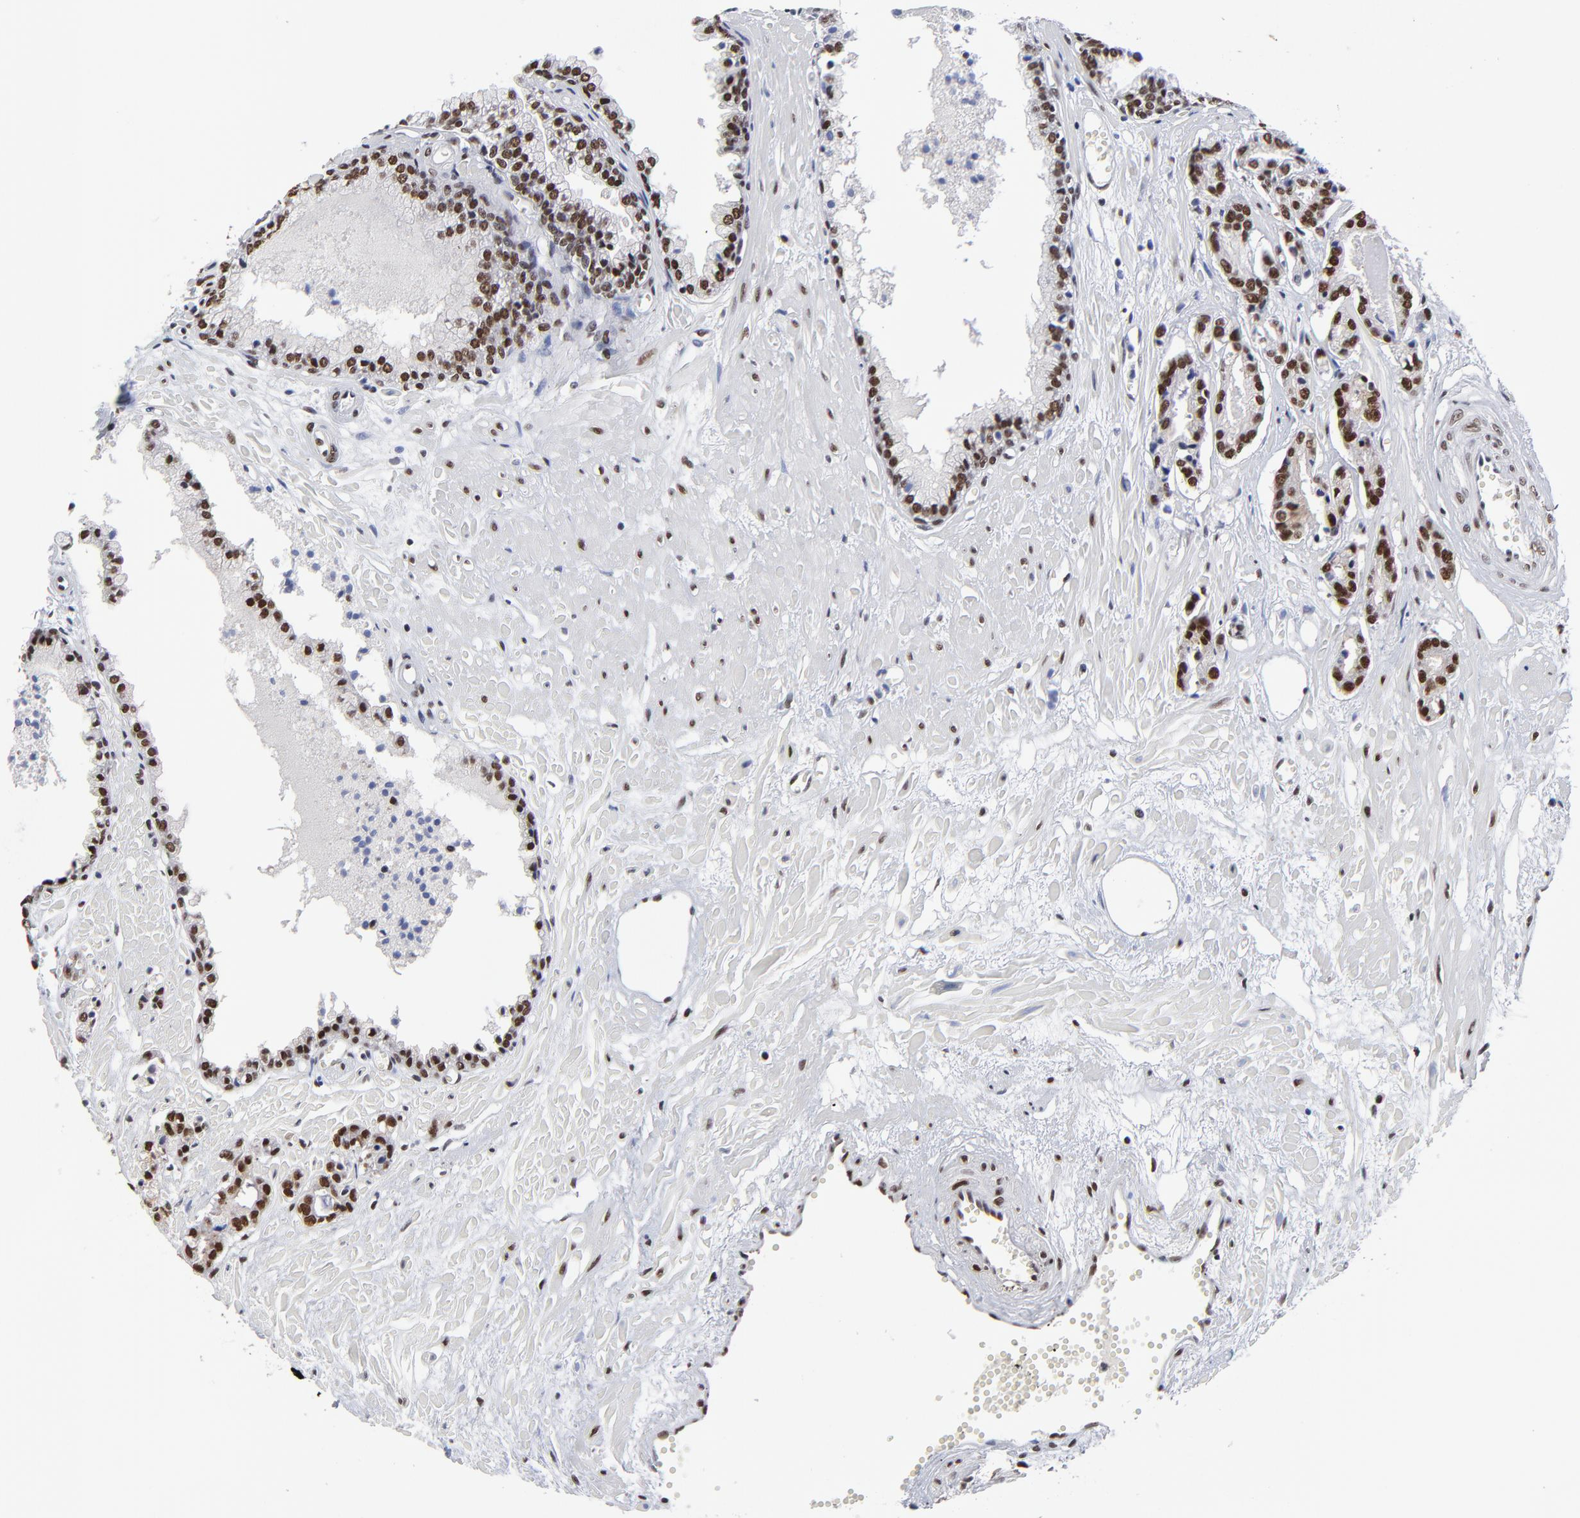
{"staining": {"intensity": "strong", "quantity": ">75%", "location": "nuclear"}, "tissue": "prostate cancer", "cell_type": "Tumor cells", "image_type": "cancer", "snomed": [{"axis": "morphology", "description": "Adenocarcinoma, High grade"}, {"axis": "topography", "description": "Prostate"}], "caption": "Strong nuclear staining for a protein is seen in about >75% of tumor cells of prostate high-grade adenocarcinoma using immunohistochemistry.", "gene": "ZMYM3", "patient": {"sex": "male", "age": 56}}